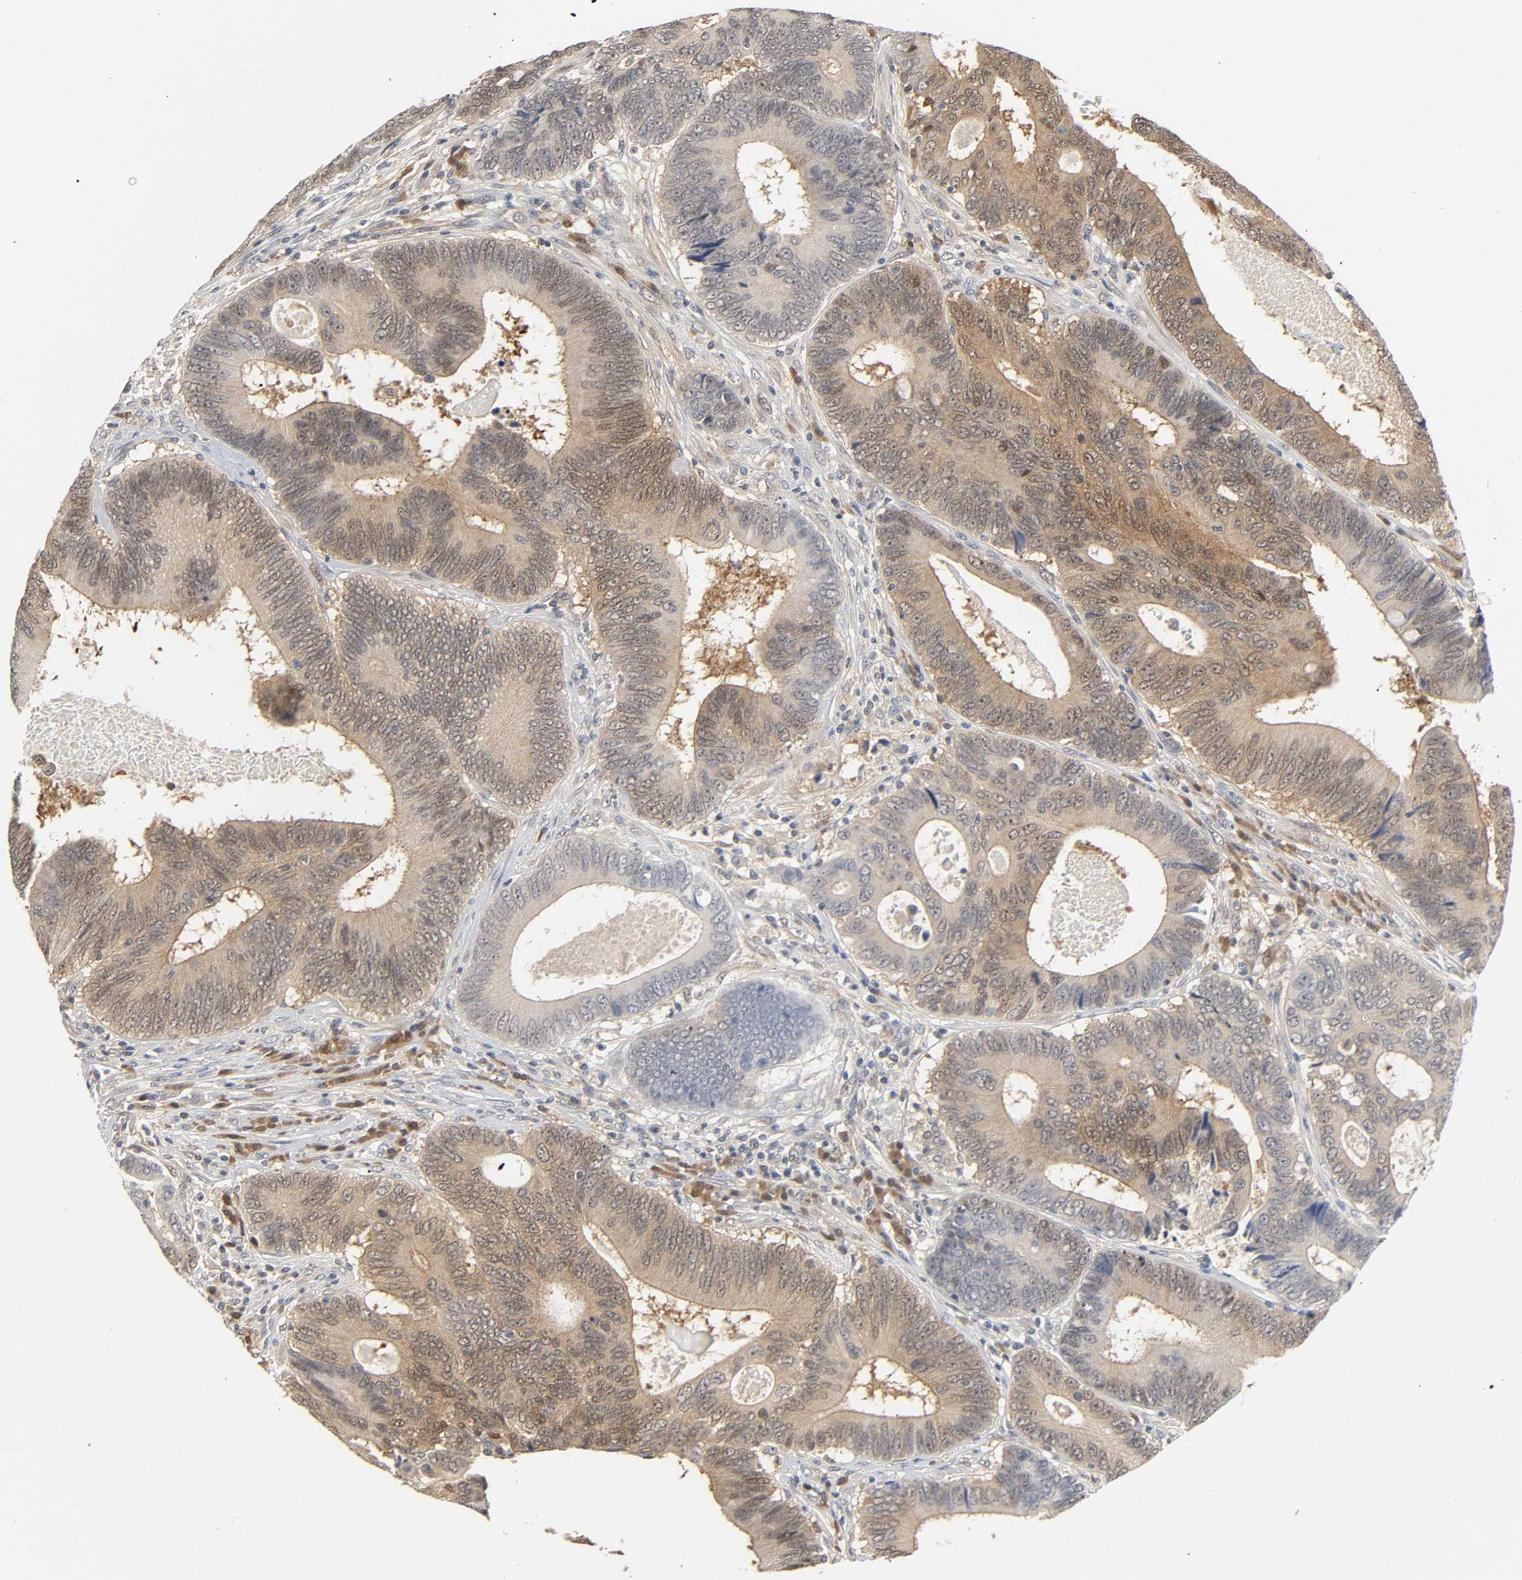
{"staining": {"intensity": "weak", "quantity": ">75%", "location": "cytoplasmic/membranous"}, "tissue": "colorectal cancer", "cell_type": "Tumor cells", "image_type": "cancer", "snomed": [{"axis": "morphology", "description": "Adenocarcinoma, NOS"}, {"axis": "topography", "description": "Colon"}], "caption": "Colorectal cancer stained for a protein demonstrates weak cytoplasmic/membranous positivity in tumor cells. (DAB = brown stain, brightfield microscopy at high magnification).", "gene": "MIF", "patient": {"sex": "female", "age": 78}}